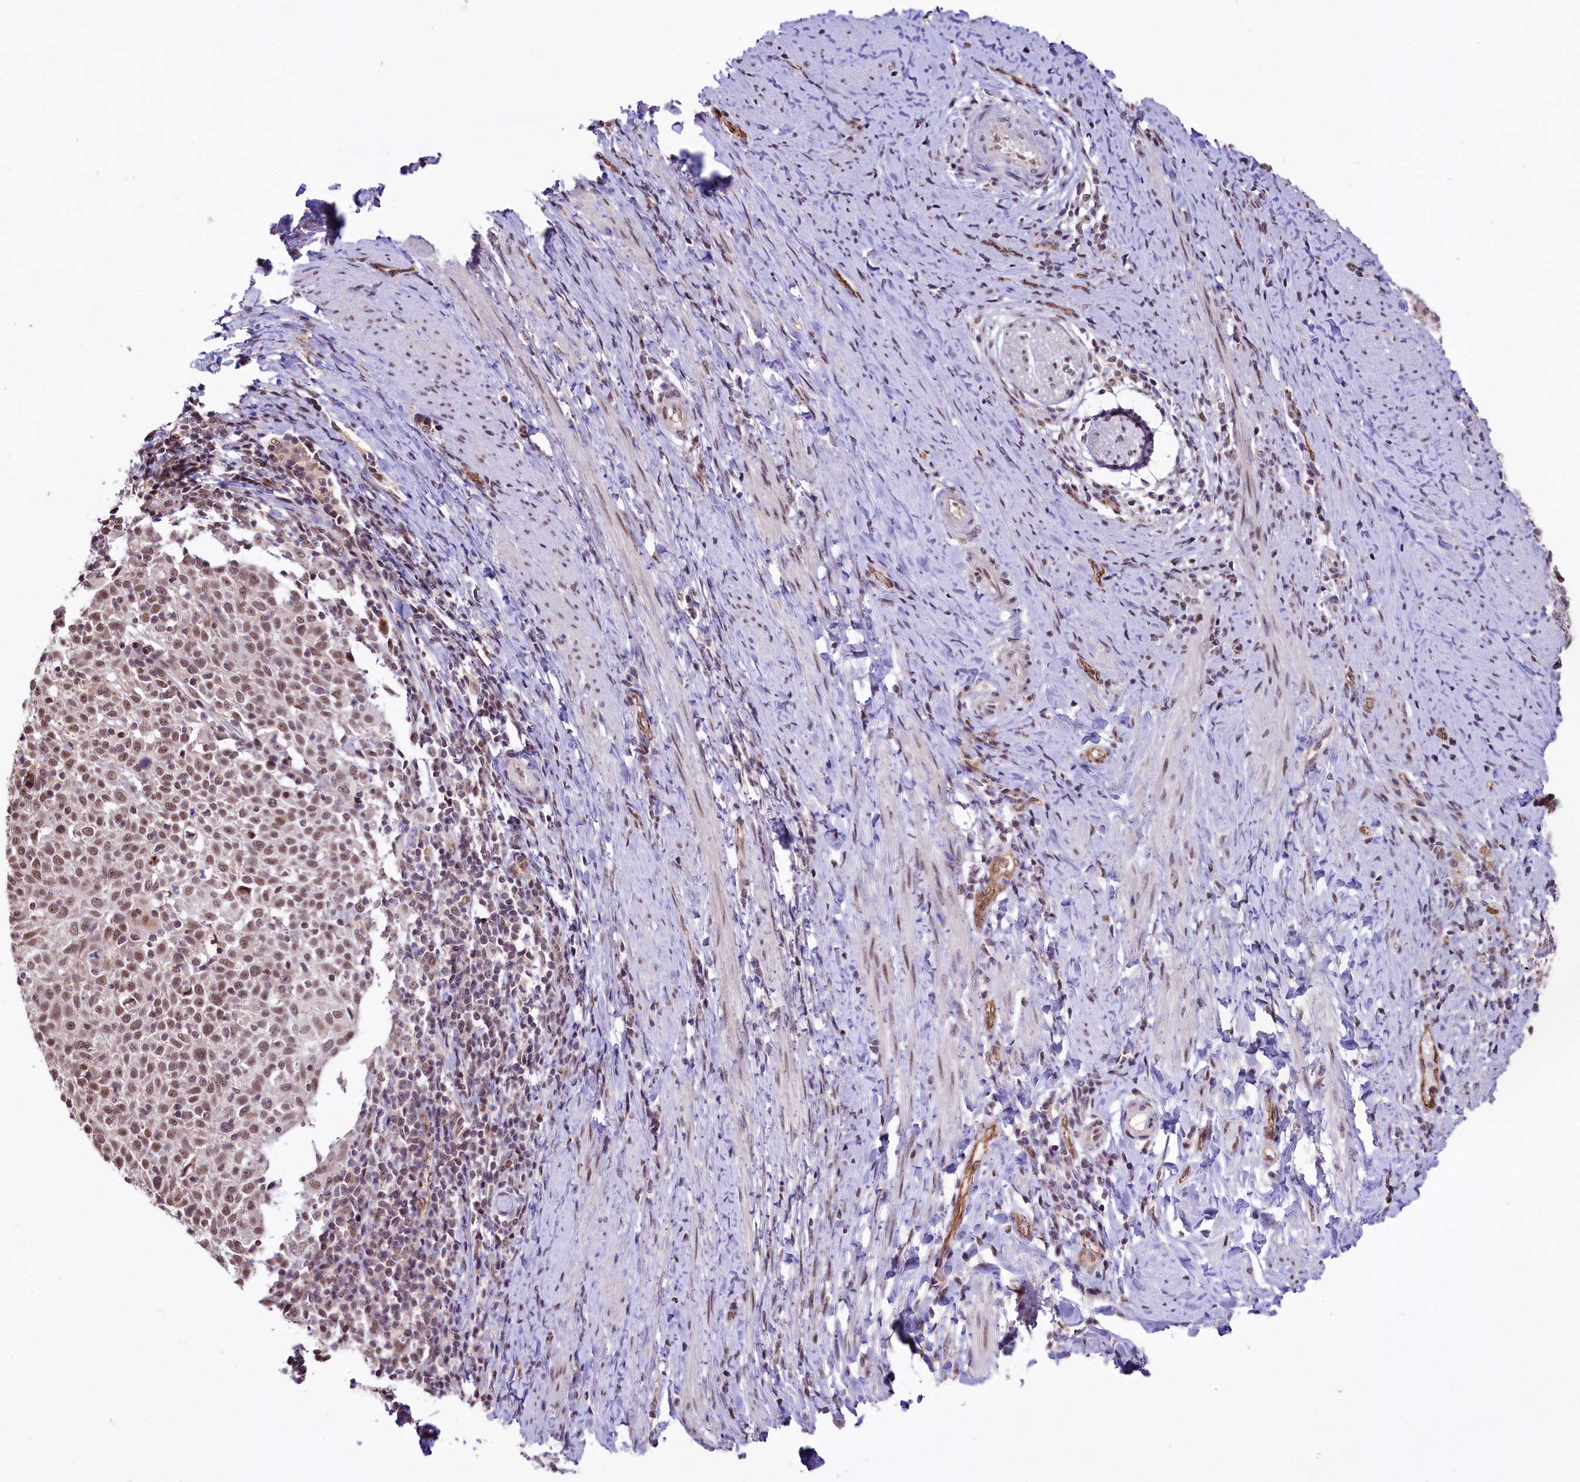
{"staining": {"intensity": "moderate", "quantity": ">75%", "location": "nuclear"}, "tissue": "cervical cancer", "cell_type": "Tumor cells", "image_type": "cancer", "snomed": [{"axis": "morphology", "description": "Squamous cell carcinoma, NOS"}, {"axis": "topography", "description": "Cervix"}], "caption": "DAB (3,3'-diaminobenzidine) immunohistochemical staining of cervical cancer exhibits moderate nuclear protein staining in approximately >75% of tumor cells.", "gene": "MRPL54", "patient": {"sex": "female", "age": 52}}